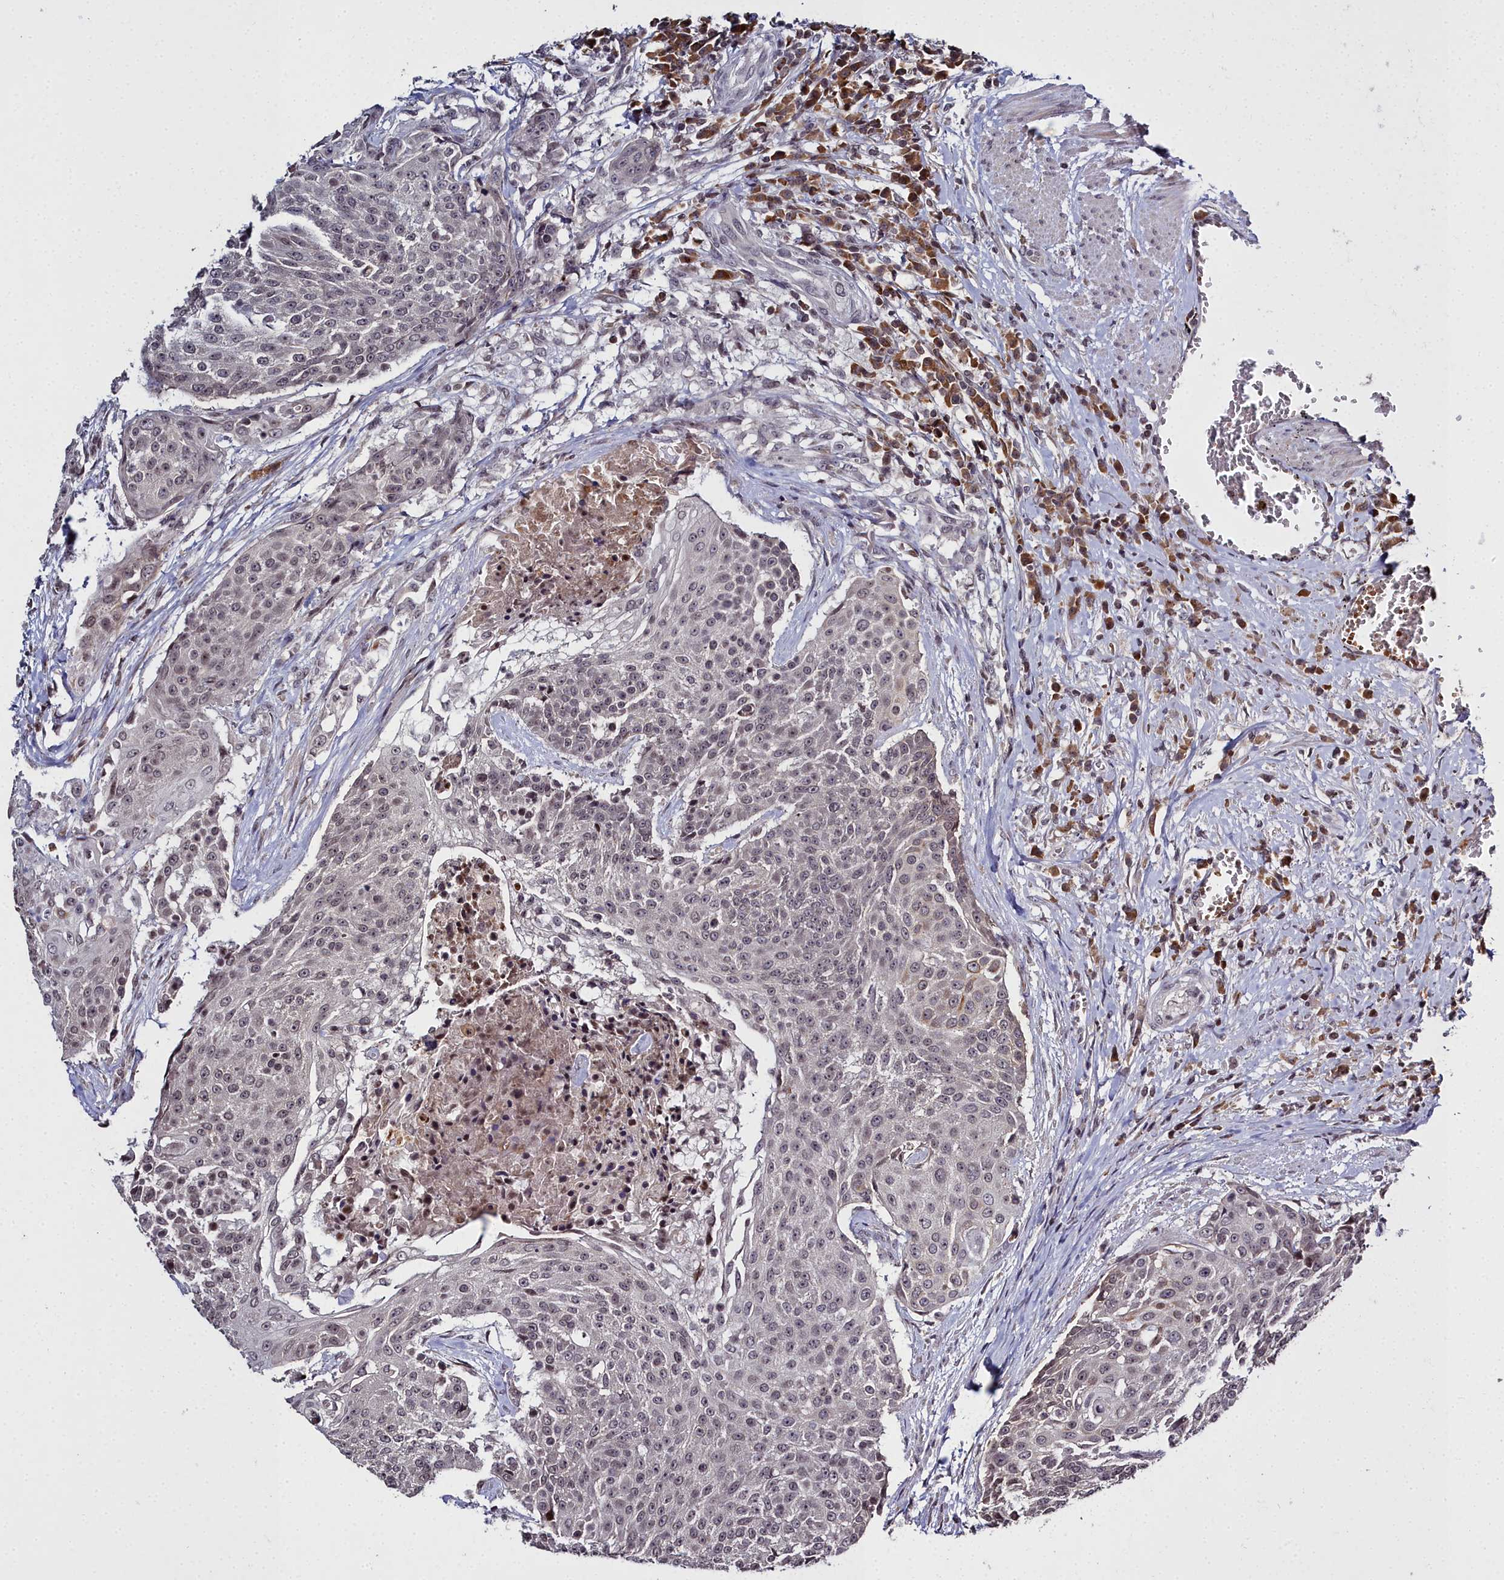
{"staining": {"intensity": "negative", "quantity": "none", "location": "none"}, "tissue": "urothelial cancer", "cell_type": "Tumor cells", "image_type": "cancer", "snomed": [{"axis": "morphology", "description": "Urothelial carcinoma, High grade"}, {"axis": "topography", "description": "Urinary bladder"}], "caption": "Tumor cells show no significant positivity in high-grade urothelial carcinoma.", "gene": "FZD4", "patient": {"sex": "female", "age": 63}}